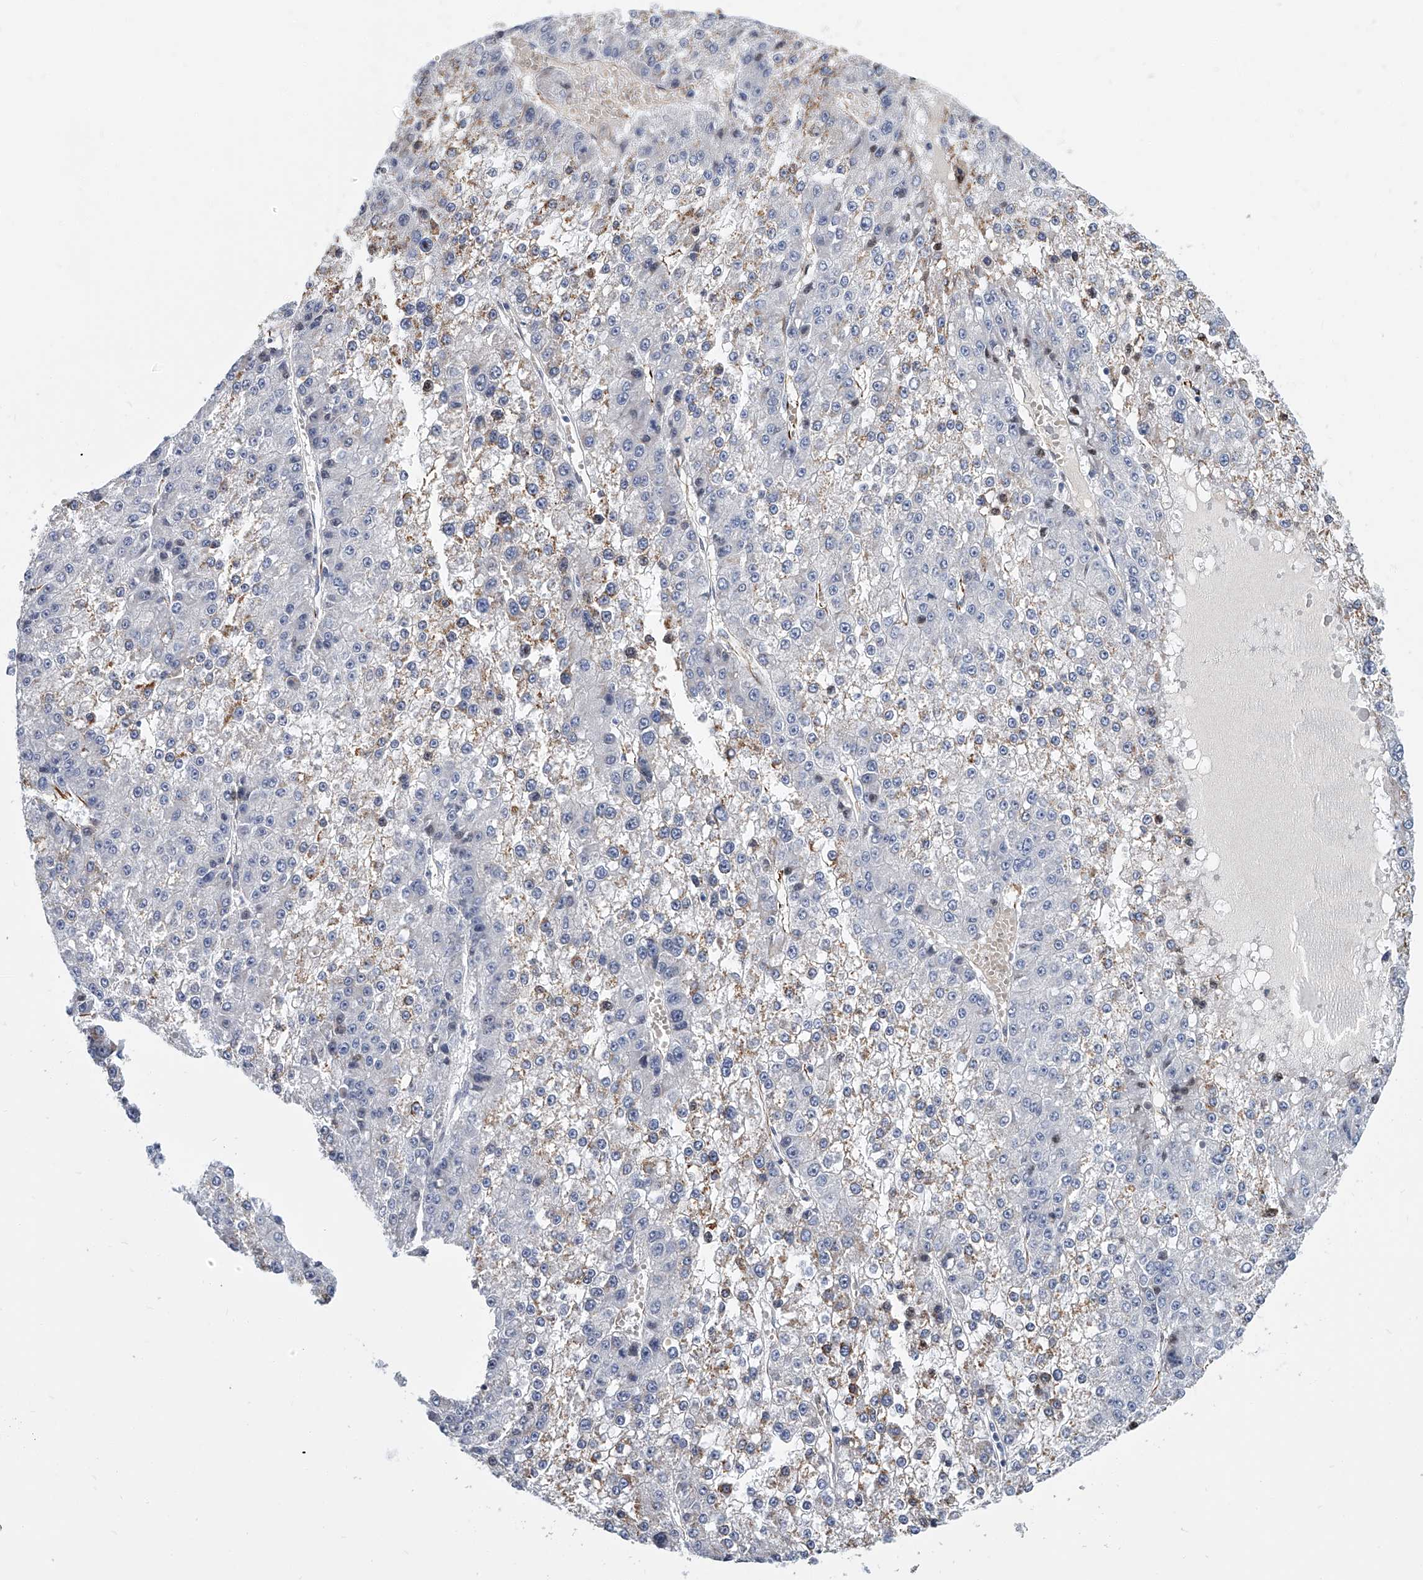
{"staining": {"intensity": "negative", "quantity": "none", "location": "none"}, "tissue": "liver cancer", "cell_type": "Tumor cells", "image_type": "cancer", "snomed": [{"axis": "morphology", "description": "Carcinoma, Hepatocellular, NOS"}, {"axis": "topography", "description": "Liver"}], "caption": "Tumor cells show no significant protein positivity in liver cancer (hepatocellular carcinoma). (DAB immunohistochemistry, high magnification).", "gene": "KIRREL1", "patient": {"sex": "female", "age": 73}}